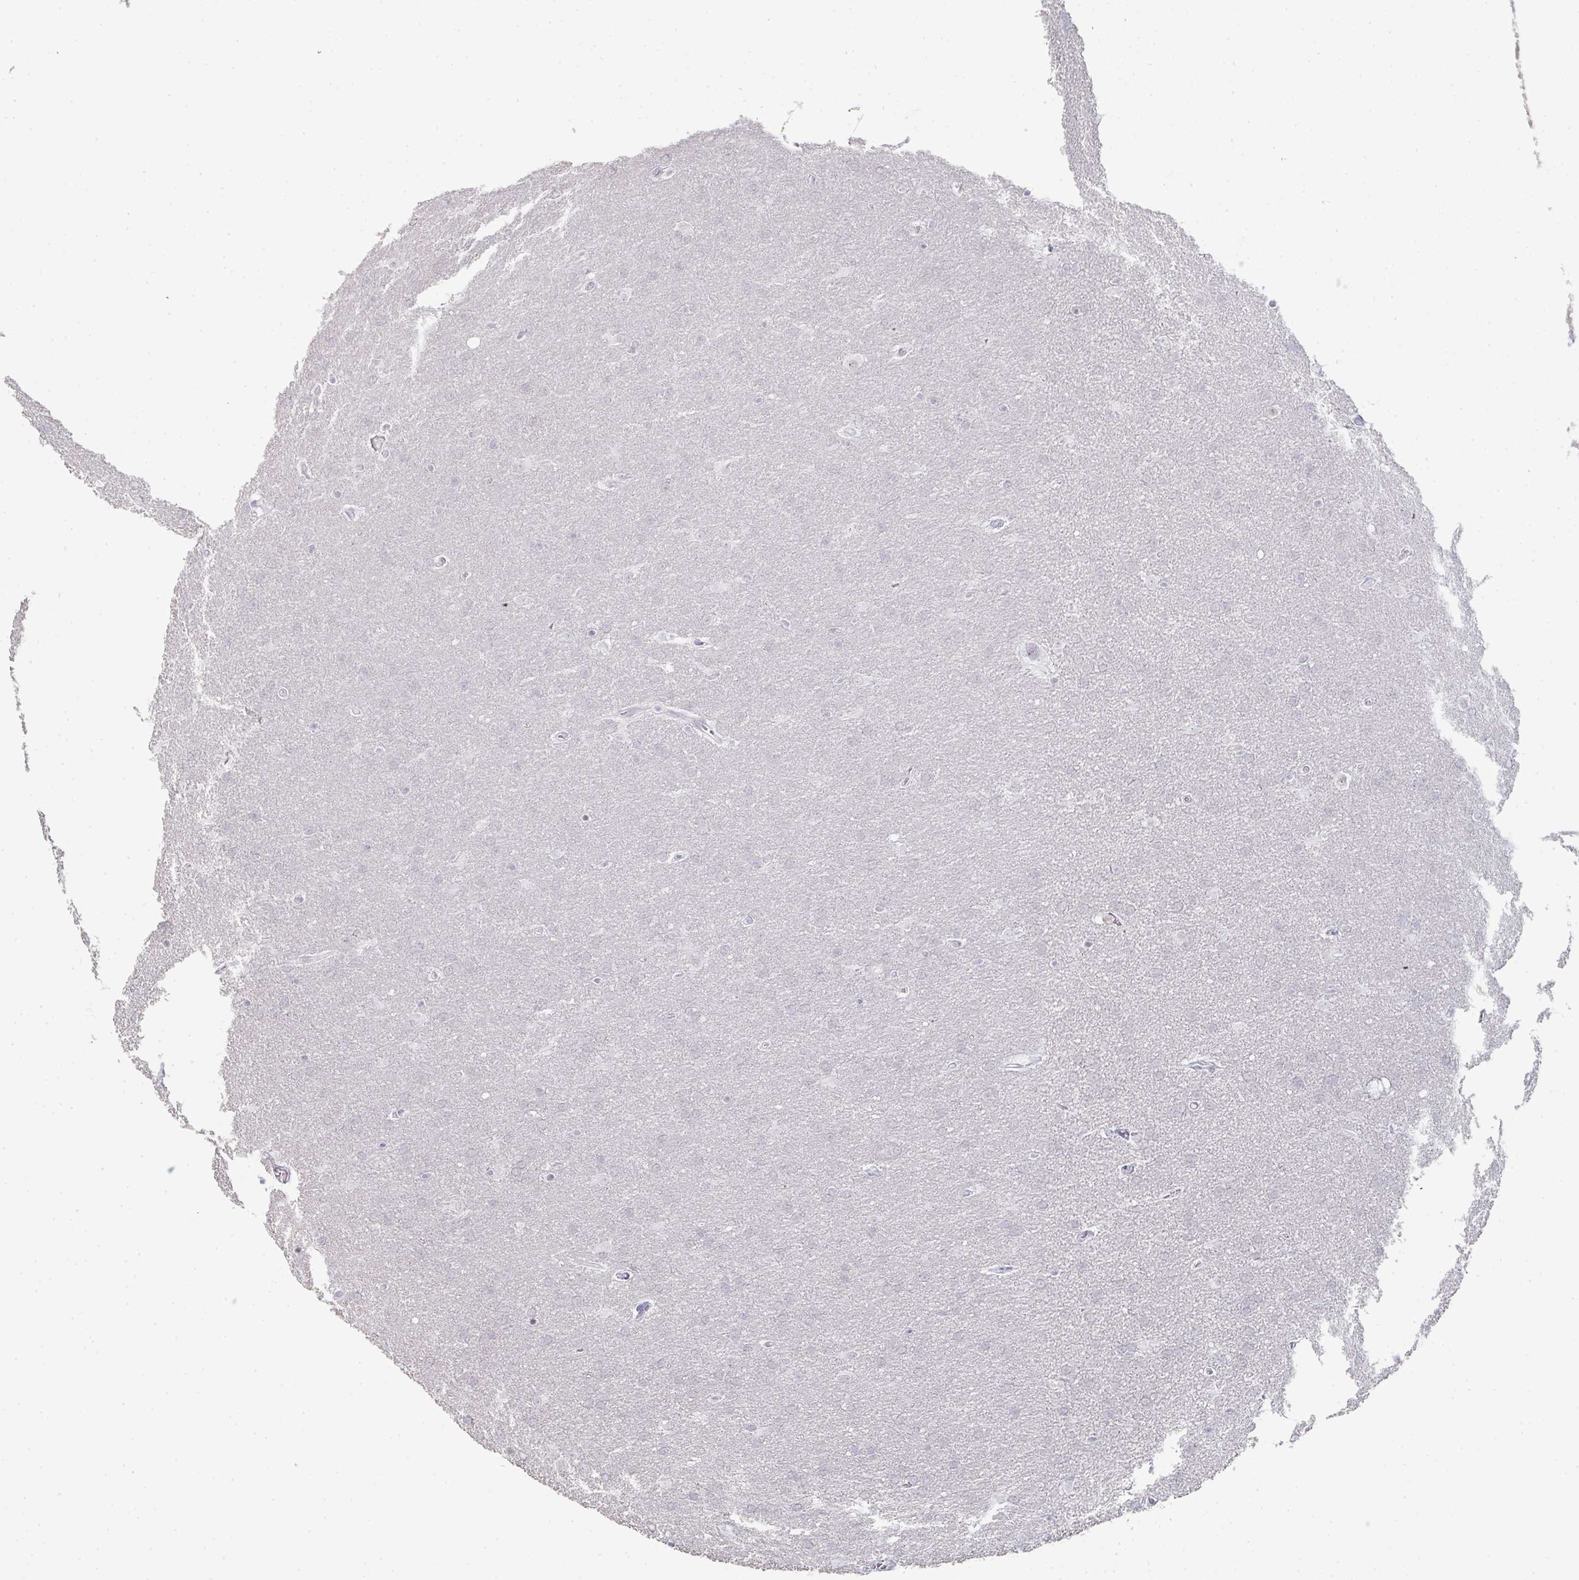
{"staining": {"intensity": "negative", "quantity": "none", "location": "none"}, "tissue": "glioma", "cell_type": "Tumor cells", "image_type": "cancer", "snomed": [{"axis": "morphology", "description": "Glioma, malignant, Low grade"}, {"axis": "topography", "description": "Brain"}], "caption": "There is no significant staining in tumor cells of malignant low-grade glioma. Brightfield microscopy of immunohistochemistry stained with DAB (brown) and hematoxylin (blue), captured at high magnification.", "gene": "LIN54", "patient": {"sex": "female", "age": 32}}